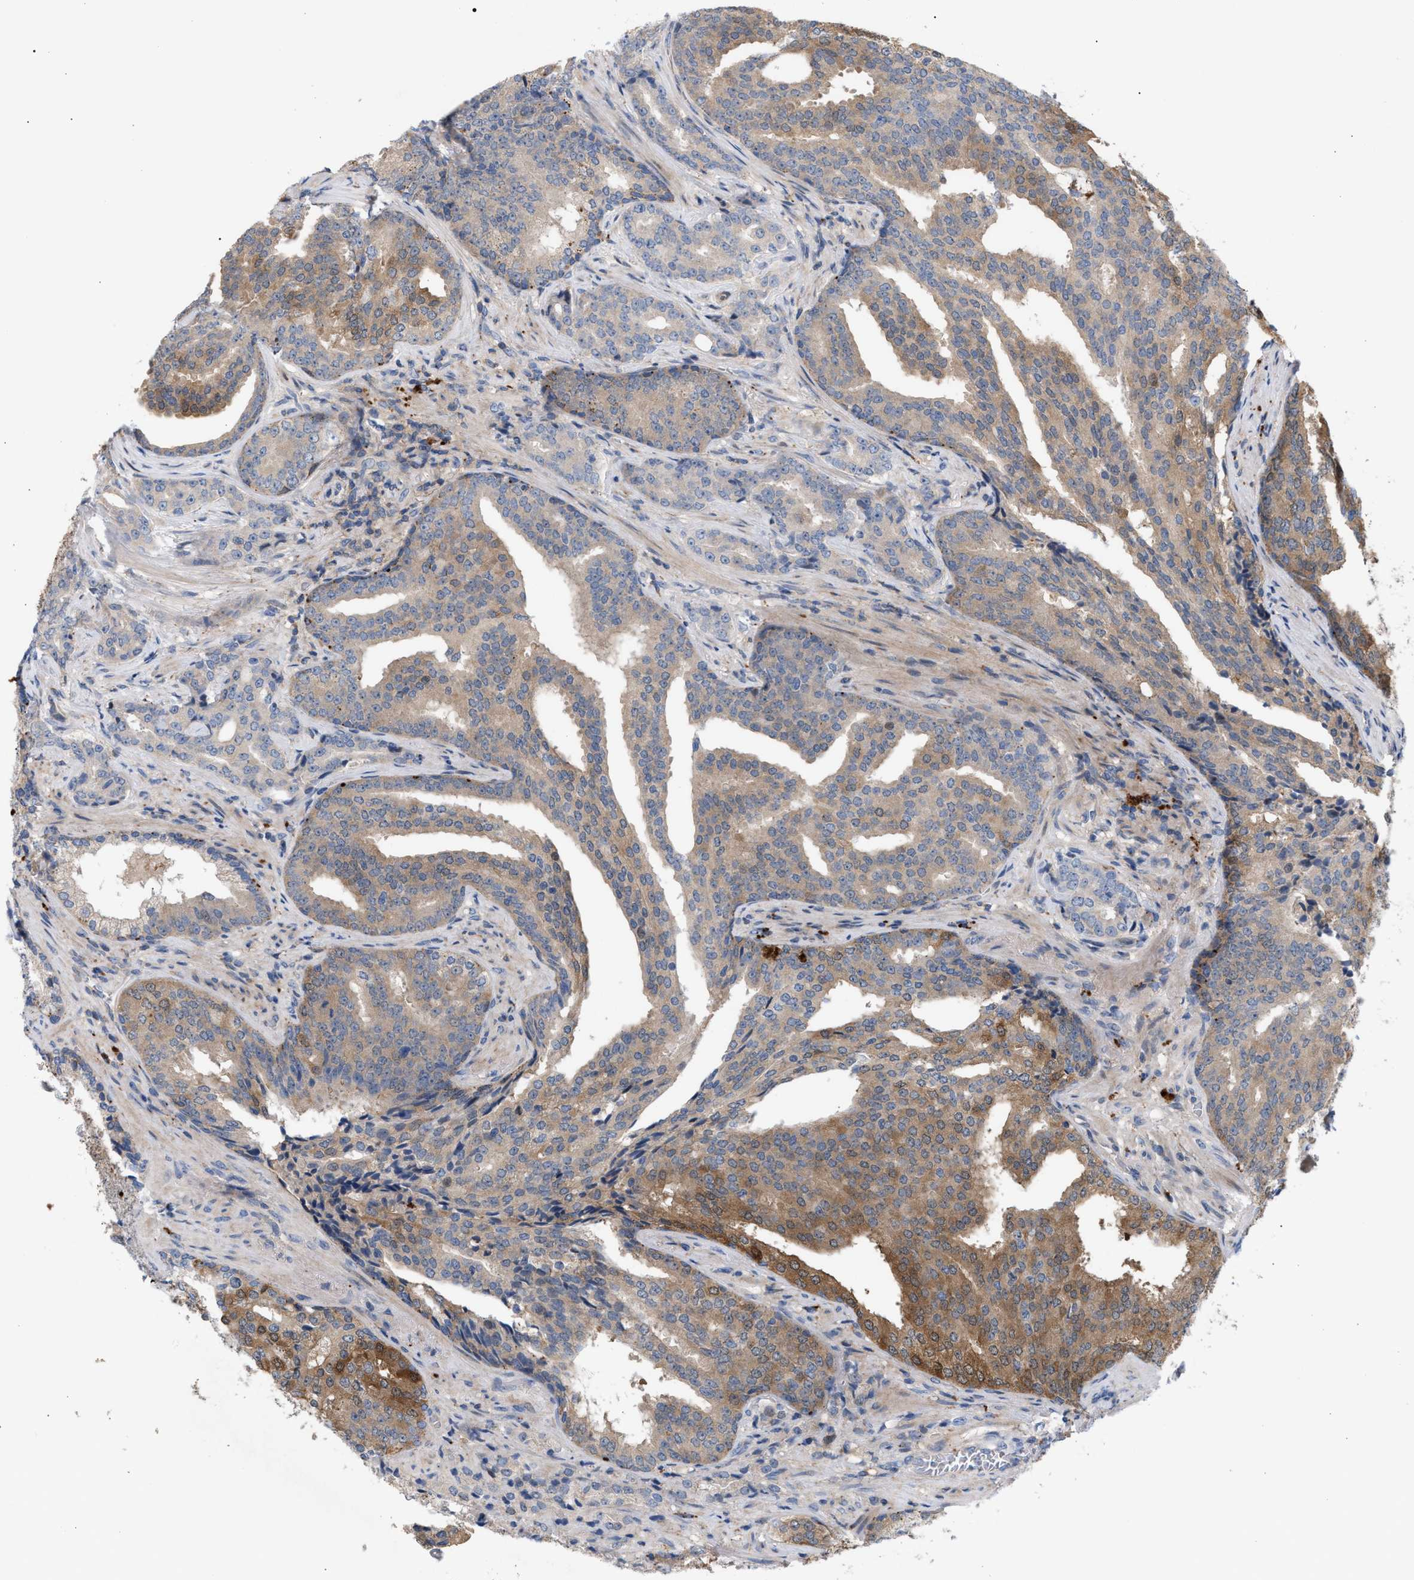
{"staining": {"intensity": "moderate", "quantity": "25%-75%", "location": "cytoplasmic/membranous"}, "tissue": "prostate cancer", "cell_type": "Tumor cells", "image_type": "cancer", "snomed": [{"axis": "morphology", "description": "Adenocarcinoma, High grade"}, {"axis": "topography", "description": "Prostate"}], "caption": "Protein staining of prostate cancer (adenocarcinoma (high-grade)) tissue shows moderate cytoplasmic/membranous positivity in approximately 25%-75% of tumor cells. Immunohistochemistry stains the protein in brown and the nuclei are stained blue.", "gene": "MBTD1", "patient": {"sex": "male", "age": 71}}